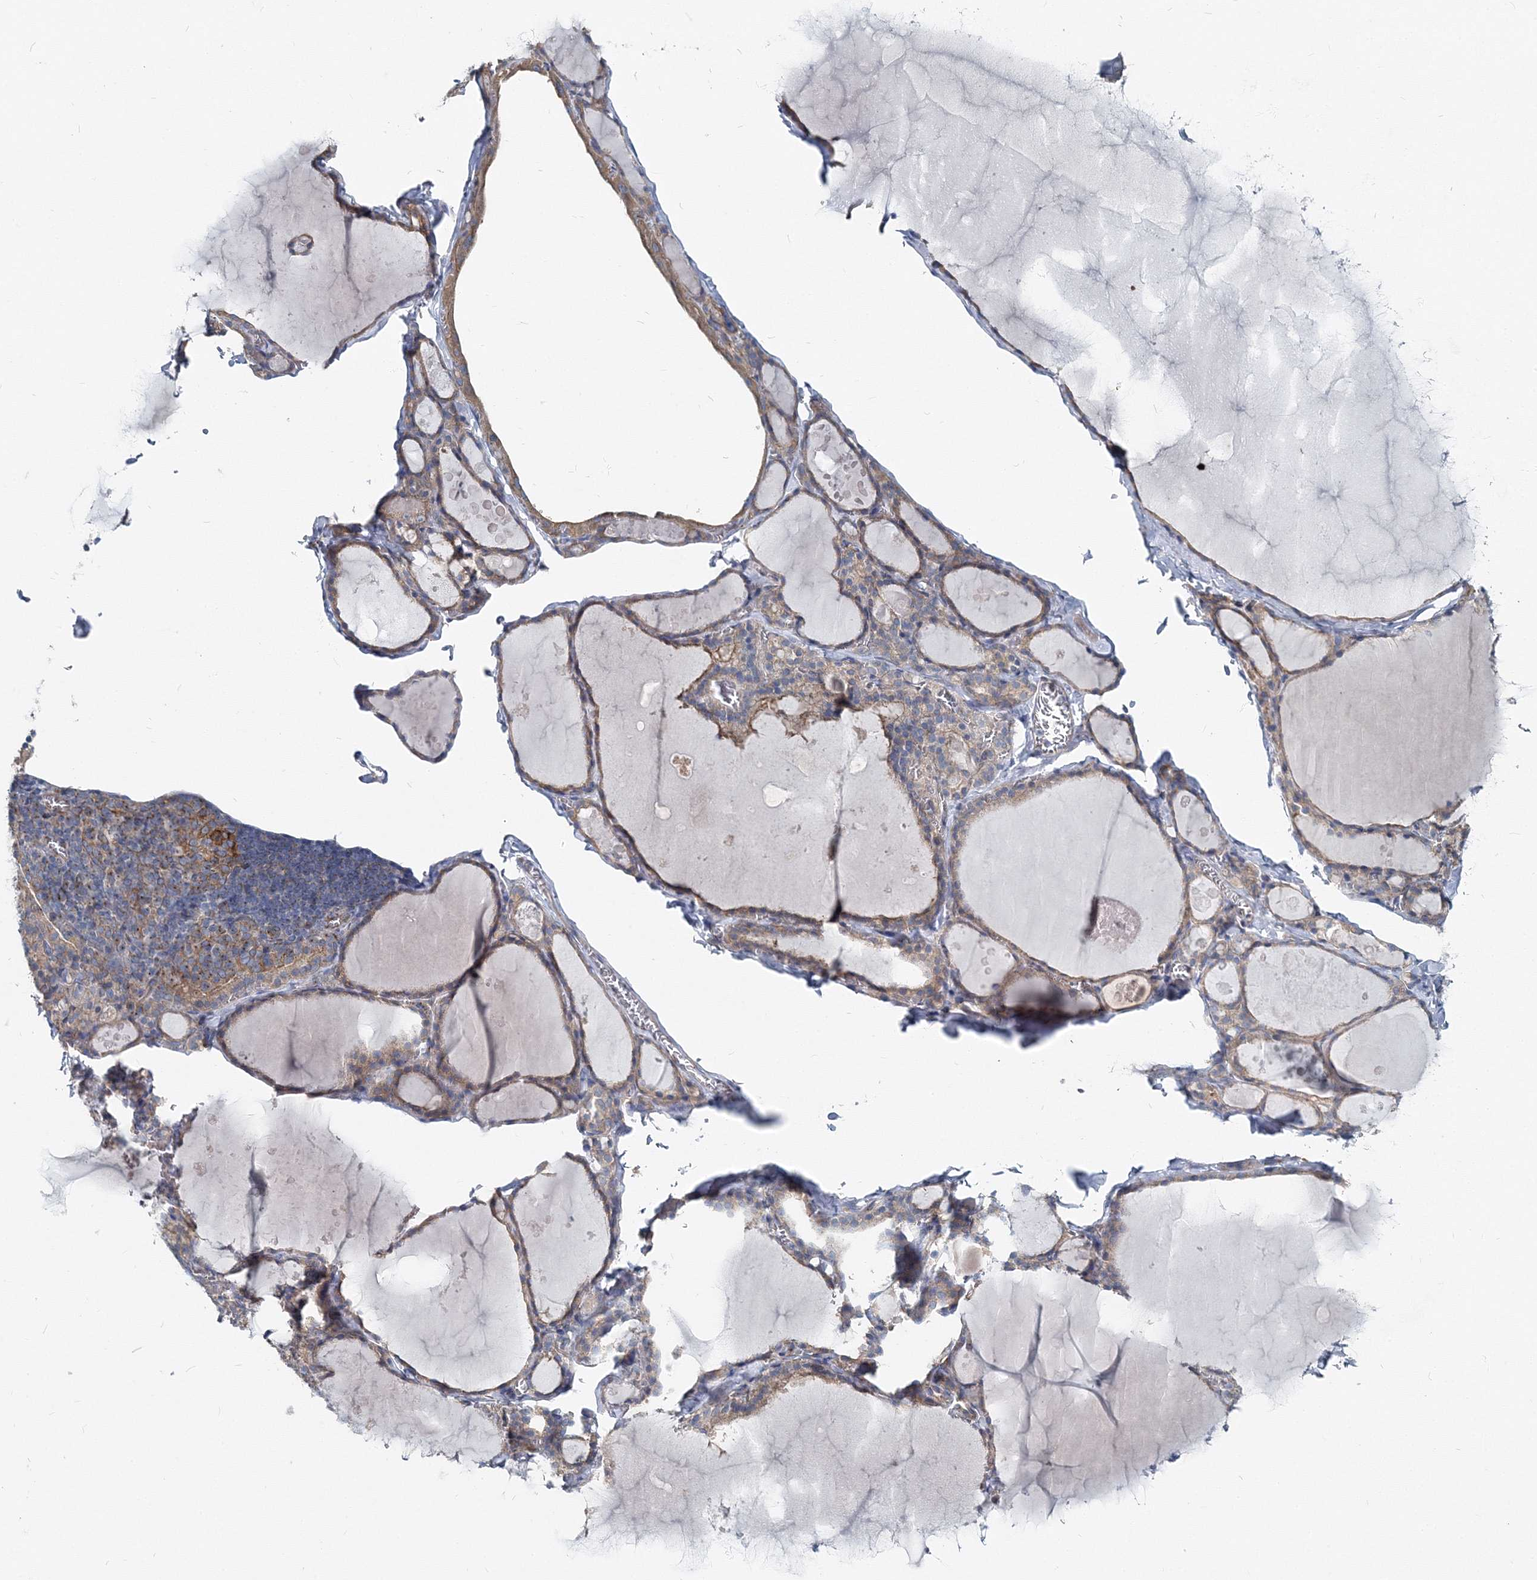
{"staining": {"intensity": "moderate", "quantity": "<25%", "location": "cytoplasmic/membranous"}, "tissue": "thyroid gland", "cell_type": "Glandular cells", "image_type": "normal", "snomed": [{"axis": "morphology", "description": "Normal tissue, NOS"}, {"axis": "topography", "description": "Thyroid gland"}], "caption": "Immunohistochemical staining of unremarkable thyroid gland demonstrates low levels of moderate cytoplasmic/membranous expression in about <25% of glandular cells. (DAB IHC with brightfield microscopy, high magnification).", "gene": "MPHOSPH9", "patient": {"sex": "male", "age": 56}}